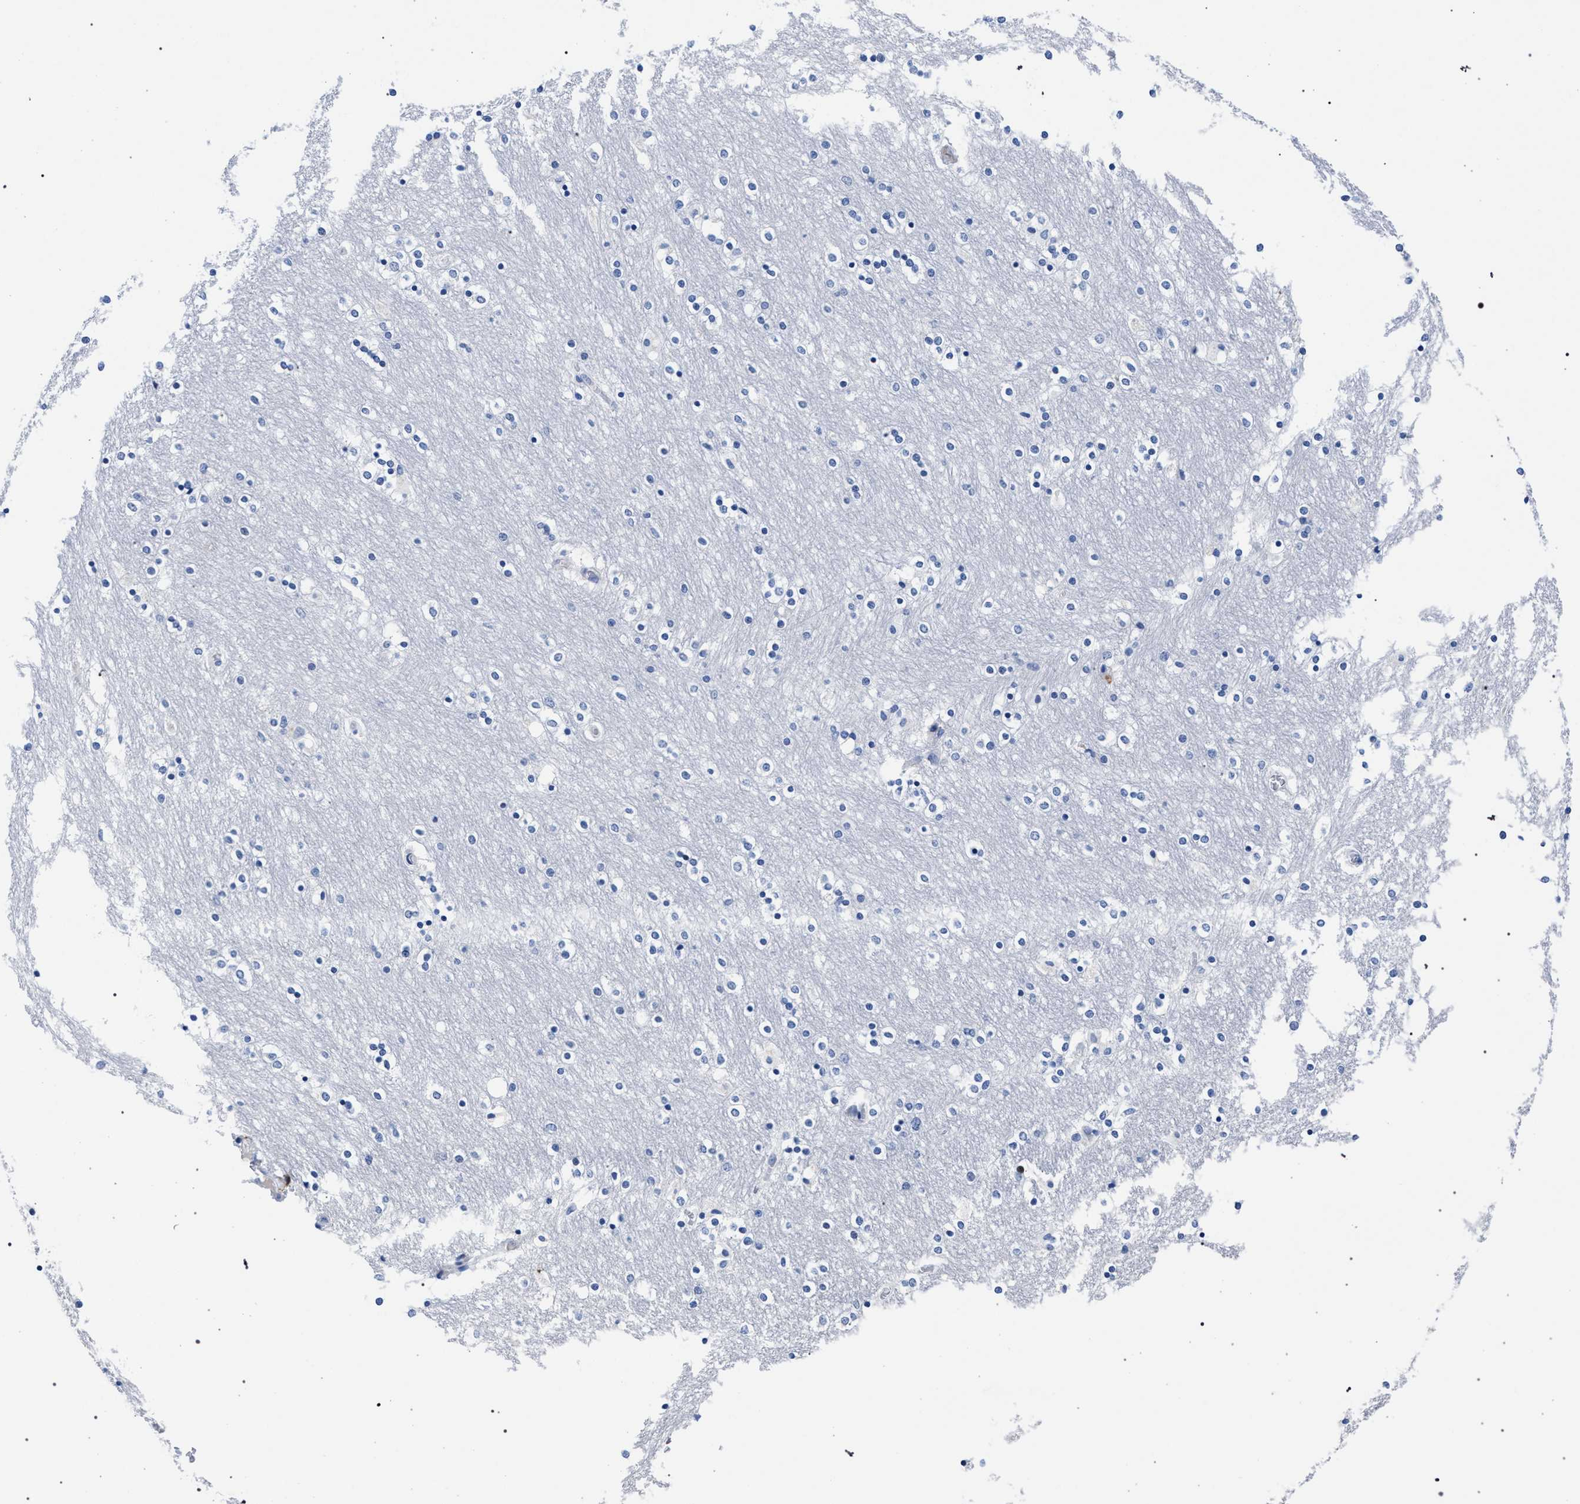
{"staining": {"intensity": "negative", "quantity": "none", "location": "none"}, "tissue": "caudate", "cell_type": "Glial cells", "image_type": "normal", "snomed": [{"axis": "morphology", "description": "Normal tissue, NOS"}, {"axis": "topography", "description": "Lateral ventricle wall"}], "caption": "Immunohistochemistry photomicrograph of normal human caudate stained for a protein (brown), which shows no staining in glial cells. The staining was performed using DAB (3,3'-diaminobenzidine) to visualize the protein expression in brown, while the nuclei were stained in blue with hematoxylin (Magnification: 20x).", "gene": "KLRK1", "patient": {"sex": "female", "age": 54}}